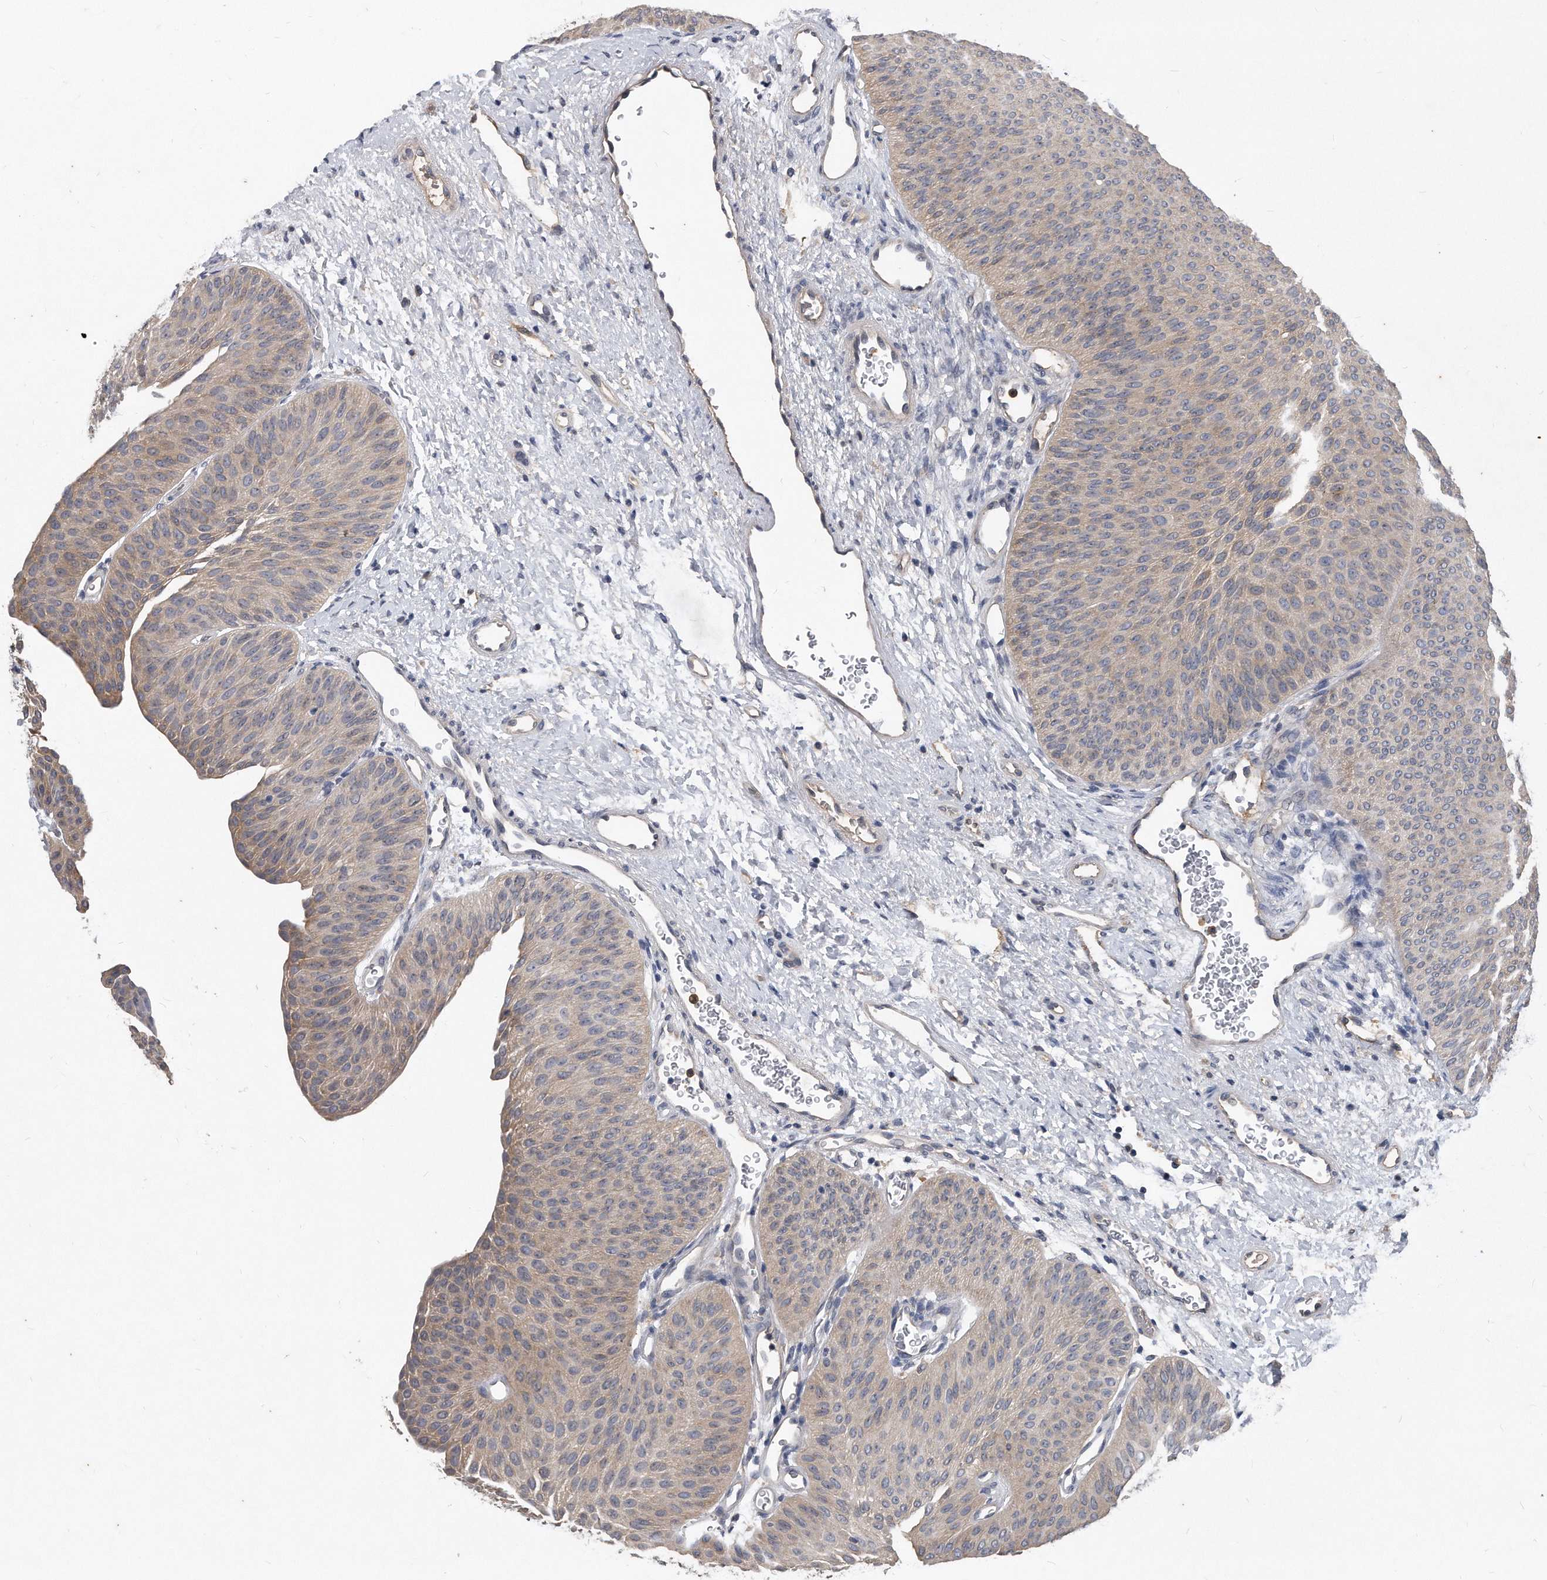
{"staining": {"intensity": "weak", "quantity": ">75%", "location": "cytoplasmic/membranous"}, "tissue": "urothelial cancer", "cell_type": "Tumor cells", "image_type": "cancer", "snomed": [{"axis": "morphology", "description": "Urothelial carcinoma, Low grade"}, {"axis": "topography", "description": "Urinary bladder"}], "caption": "A high-resolution photomicrograph shows immunohistochemistry staining of low-grade urothelial carcinoma, which reveals weak cytoplasmic/membranous positivity in approximately >75% of tumor cells. The staining is performed using DAB brown chromogen to label protein expression. The nuclei are counter-stained blue using hematoxylin.", "gene": "HOMER3", "patient": {"sex": "female", "age": 60}}